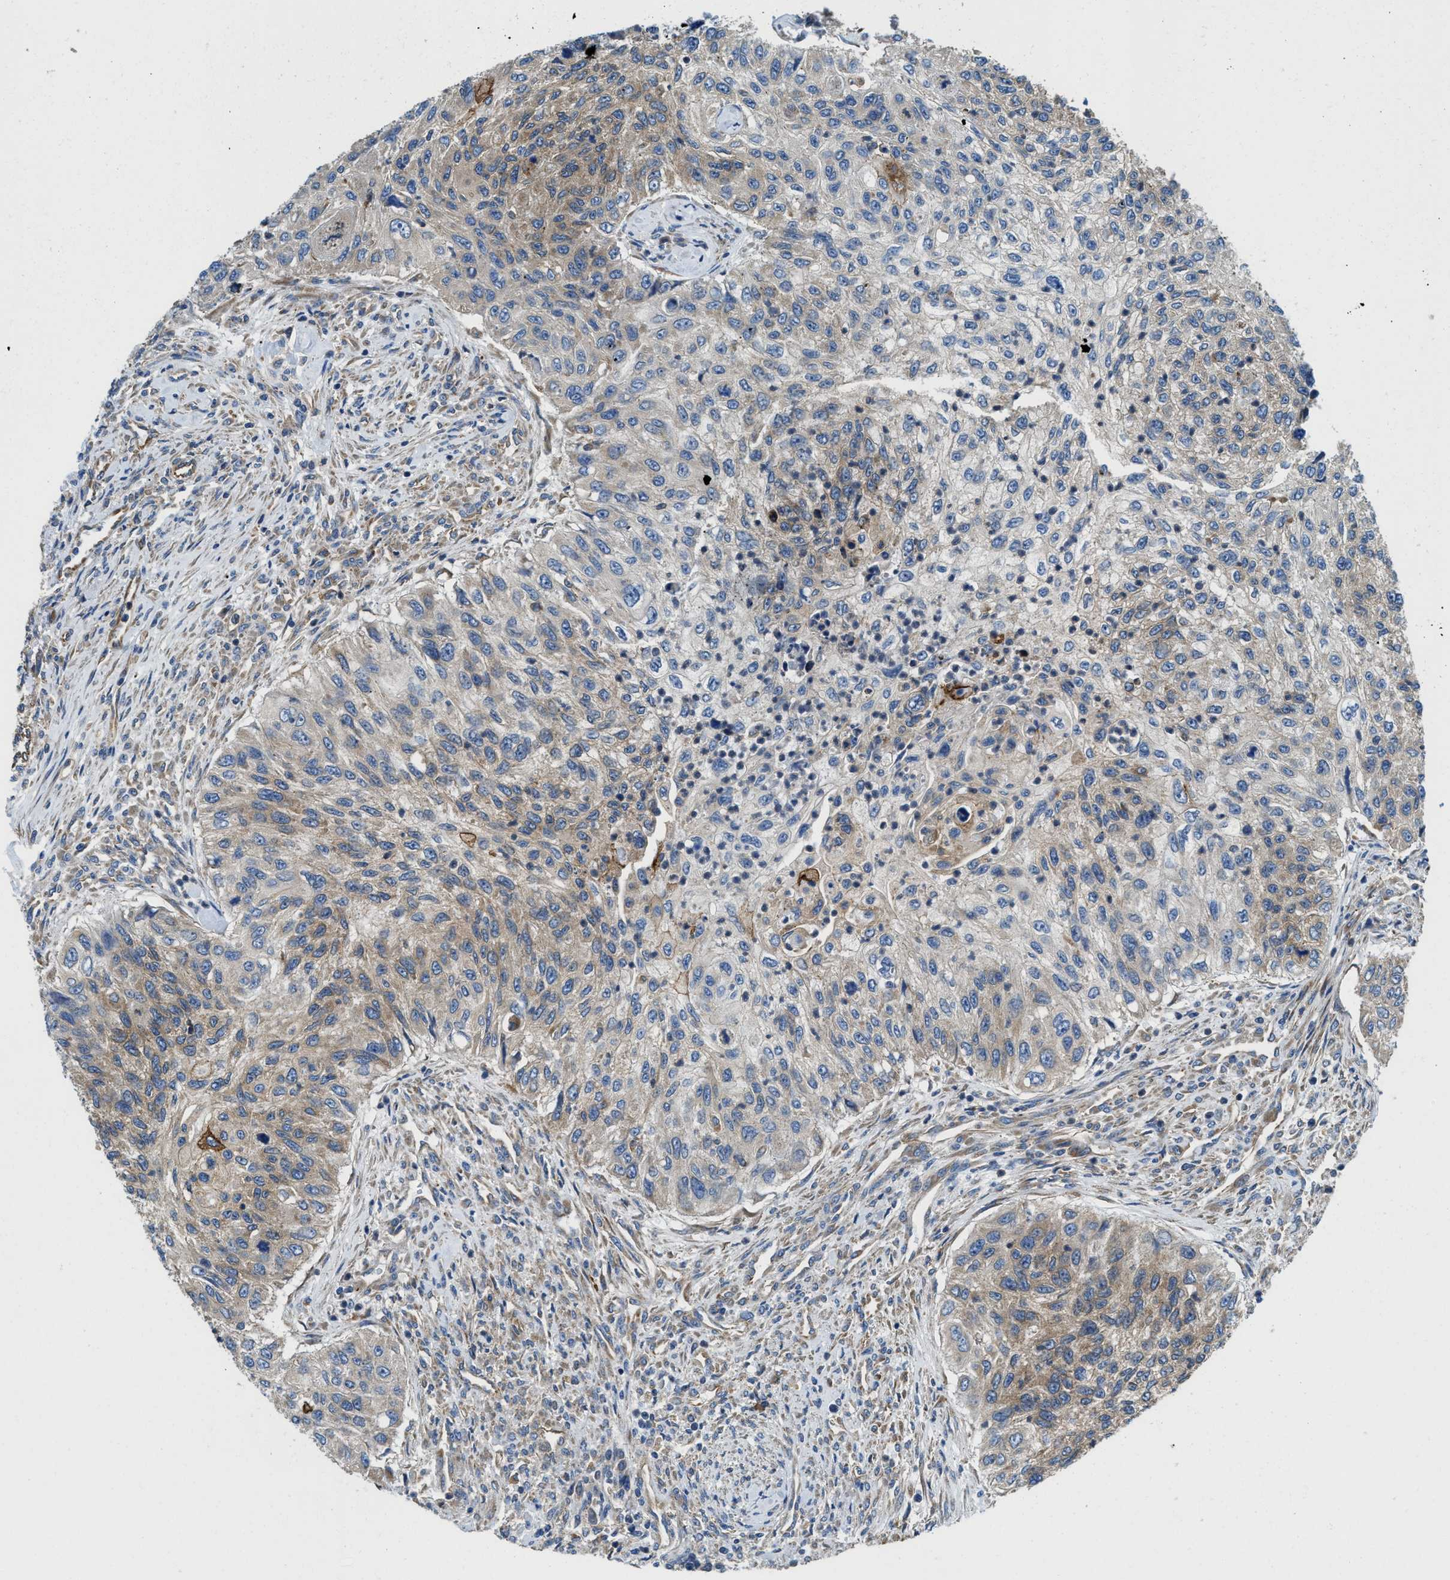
{"staining": {"intensity": "weak", "quantity": "25%-75%", "location": "cytoplasmic/membranous"}, "tissue": "urothelial cancer", "cell_type": "Tumor cells", "image_type": "cancer", "snomed": [{"axis": "morphology", "description": "Urothelial carcinoma, High grade"}, {"axis": "topography", "description": "Urinary bladder"}], "caption": "Urothelial cancer stained with a brown dye displays weak cytoplasmic/membranous positive staining in approximately 25%-75% of tumor cells.", "gene": "HSD17B12", "patient": {"sex": "female", "age": 60}}